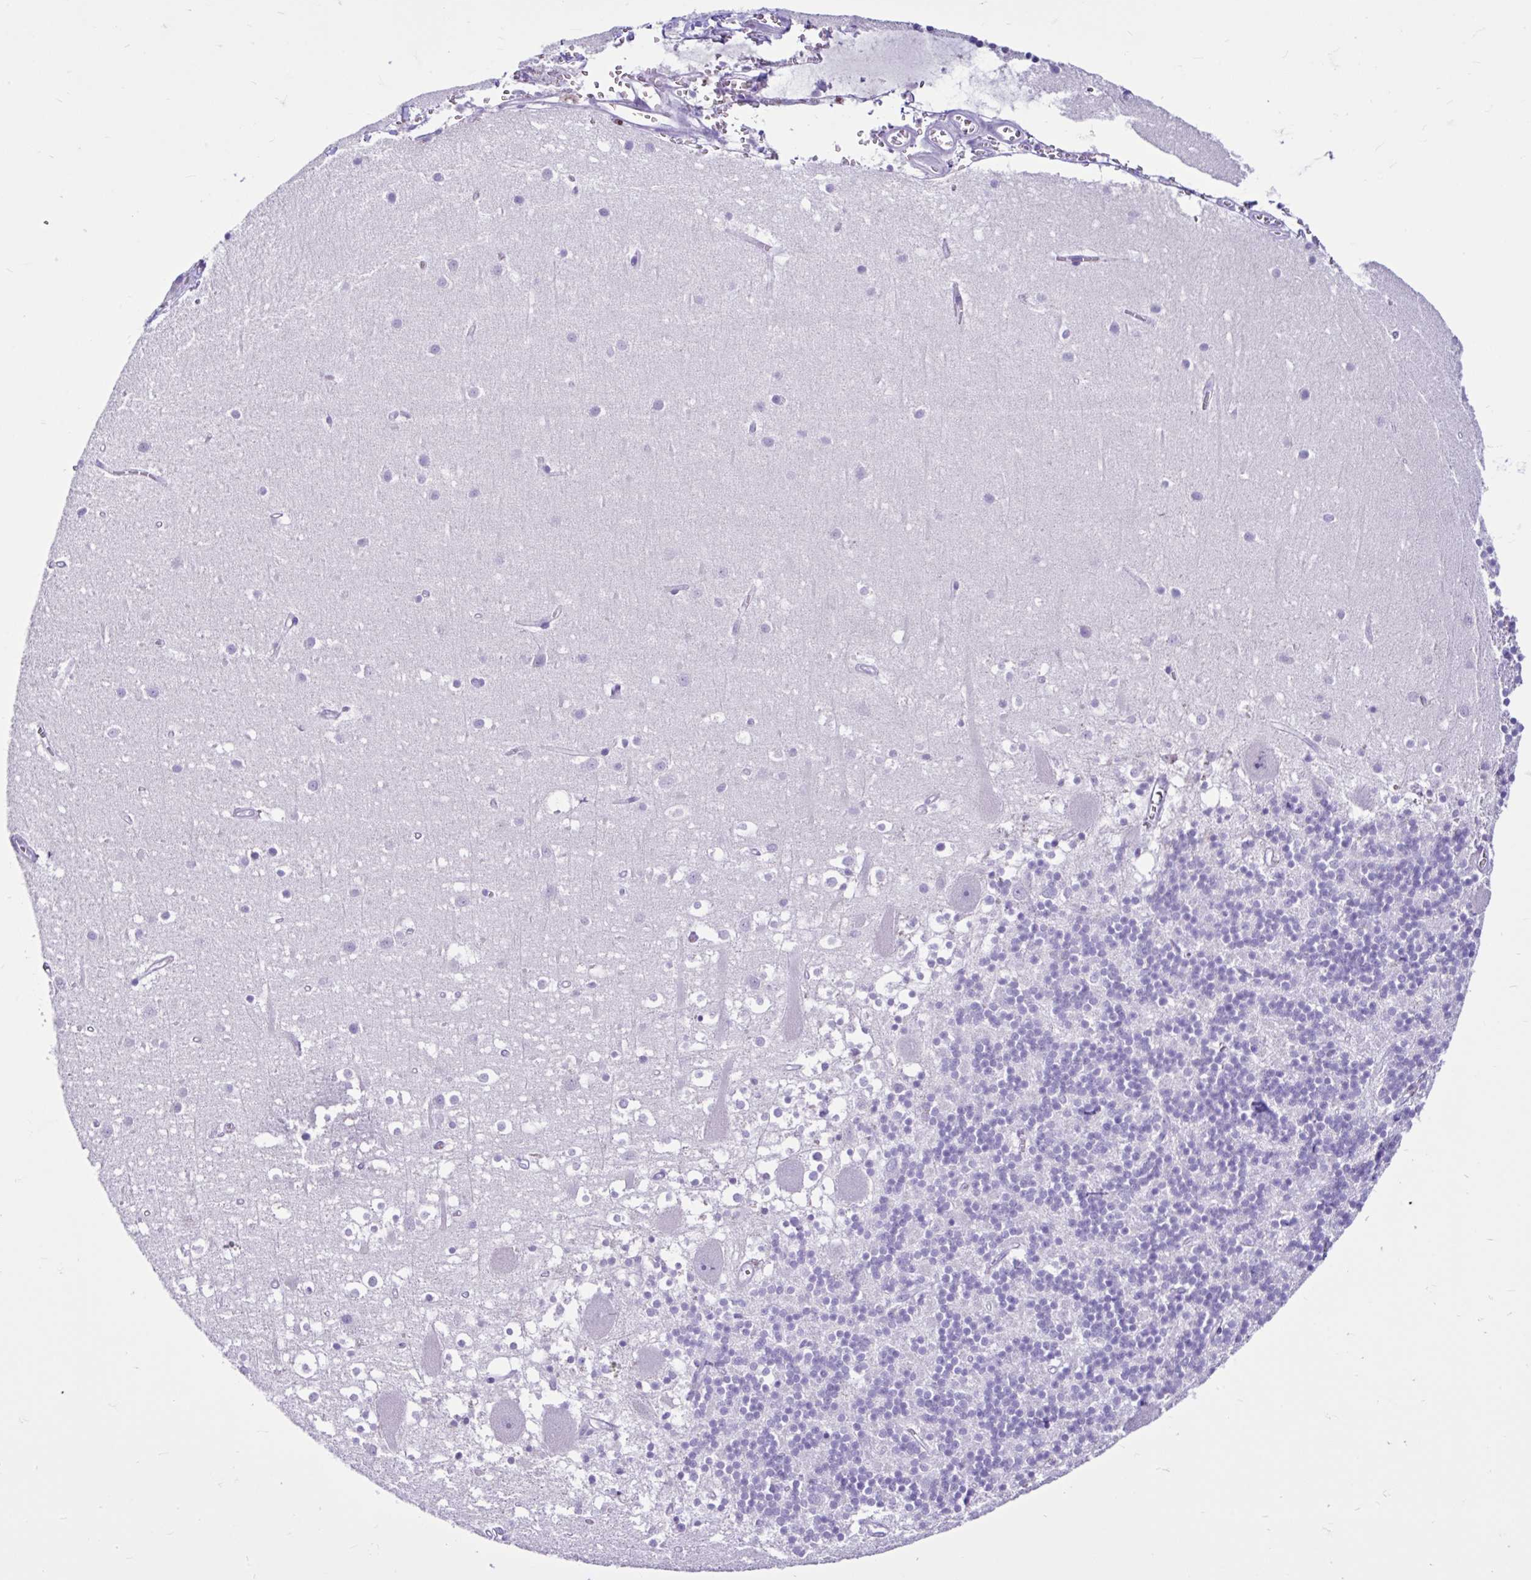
{"staining": {"intensity": "negative", "quantity": "none", "location": "none"}, "tissue": "cerebellum", "cell_type": "Cells in granular layer", "image_type": "normal", "snomed": [{"axis": "morphology", "description": "Normal tissue, NOS"}, {"axis": "topography", "description": "Cerebellum"}], "caption": "Immunohistochemistry (IHC) micrograph of benign cerebellum stained for a protein (brown), which demonstrates no expression in cells in granular layer.", "gene": "CYP19A1", "patient": {"sex": "male", "age": 54}}